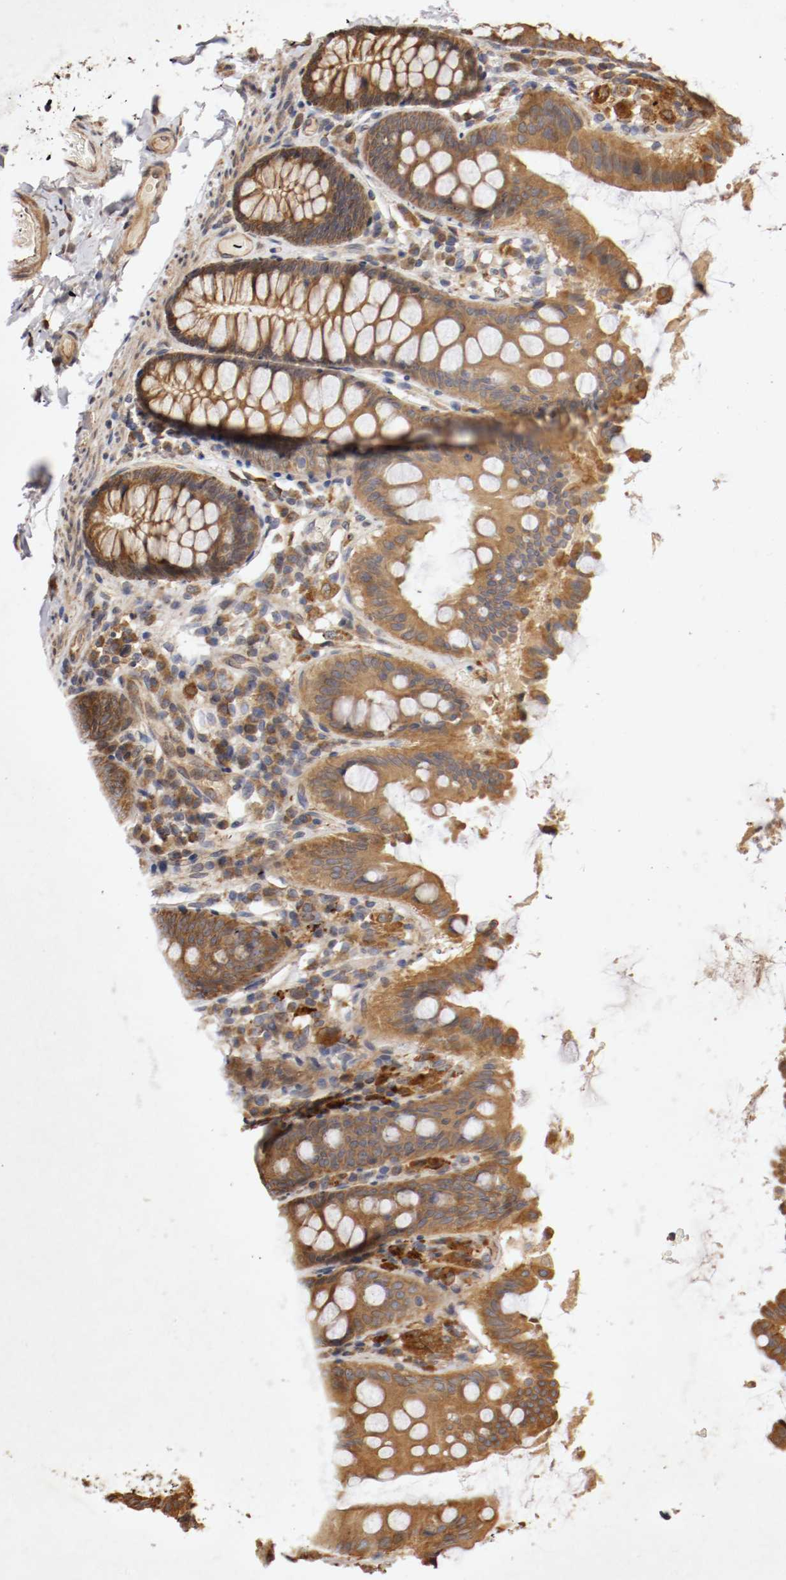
{"staining": {"intensity": "moderate", "quantity": ">75%", "location": "cytoplasmic/membranous"}, "tissue": "colon", "cell_type": "Endothelial cells", "image_type": "normal", "snomed": [{"axis": "morphology", "description": "Normal tissue, NOS"}, {"axis": "topography", "description": "Colon"}], "caption": "A brown stain highlights moderate cytoplasmic/membranous staining of a protein in endothelial cells of normal colon. Nuclei are stained in blue.", "gene": "VEZT", "patient": {"sex": "female", "age": 61}}